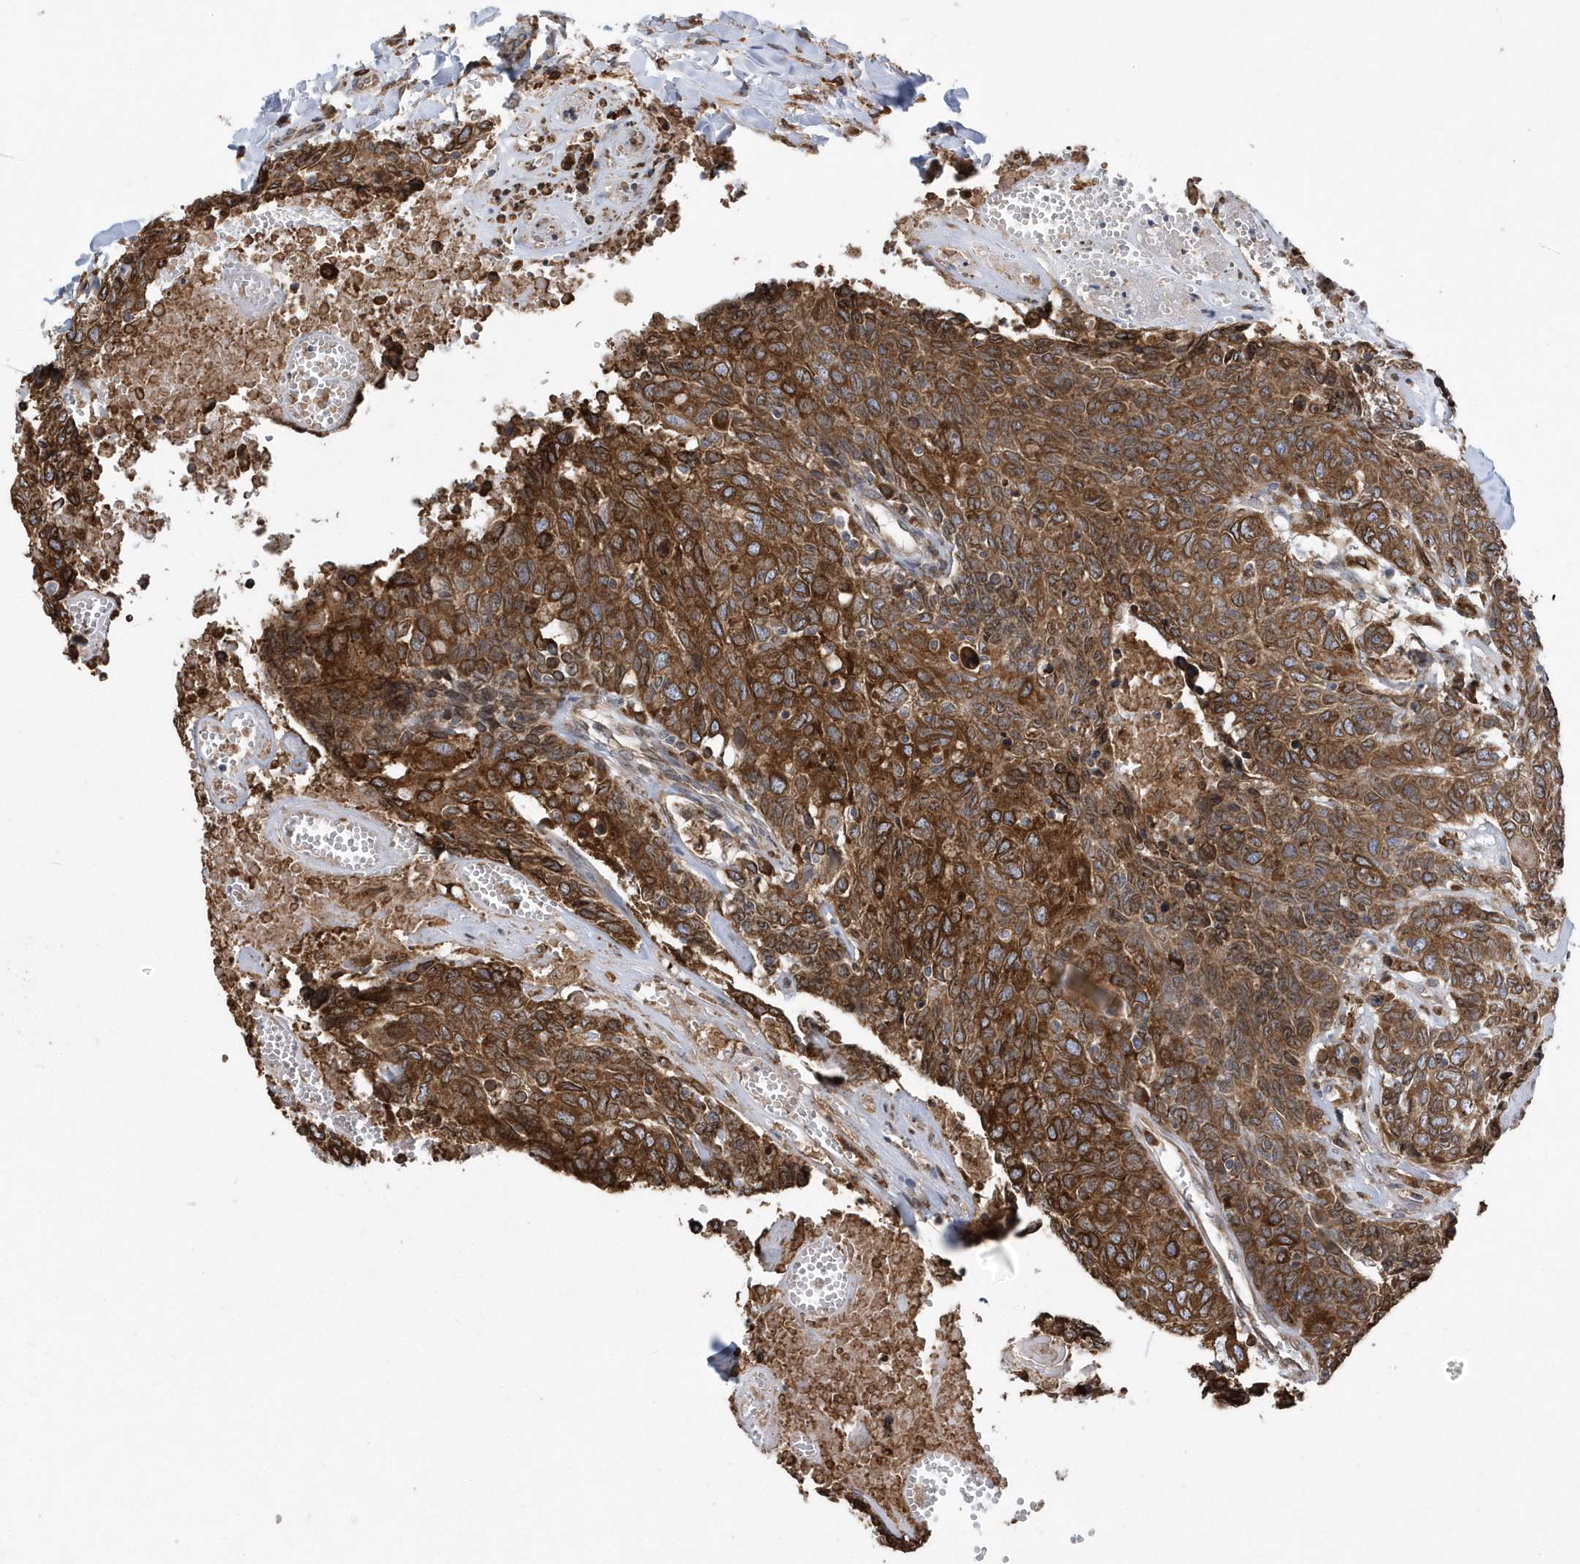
{"staining": {"intensity": "strong", "quantity": ">75%", "location": "cytoplasmic/membranous"}, "tissue": "head and neck cancer", "cell_type": "Tumor cells", "image_type": "cancer", "snomed": [{"axis": "morphology", "description": "Squamous cell carcinoma, NOS"}, {"axis": "topography", "description": "Head-Neck"}], "caption": "Protein expression analysis of human head and neck cancer reveals strong cytoplasmic/membranous expression in about >75% of tumor cells. Ihc stains the protein of interest in brown and the nuclei are stained blue.", "gene": "VAMP7", "patient": {"sex": "male", "age": 66}}